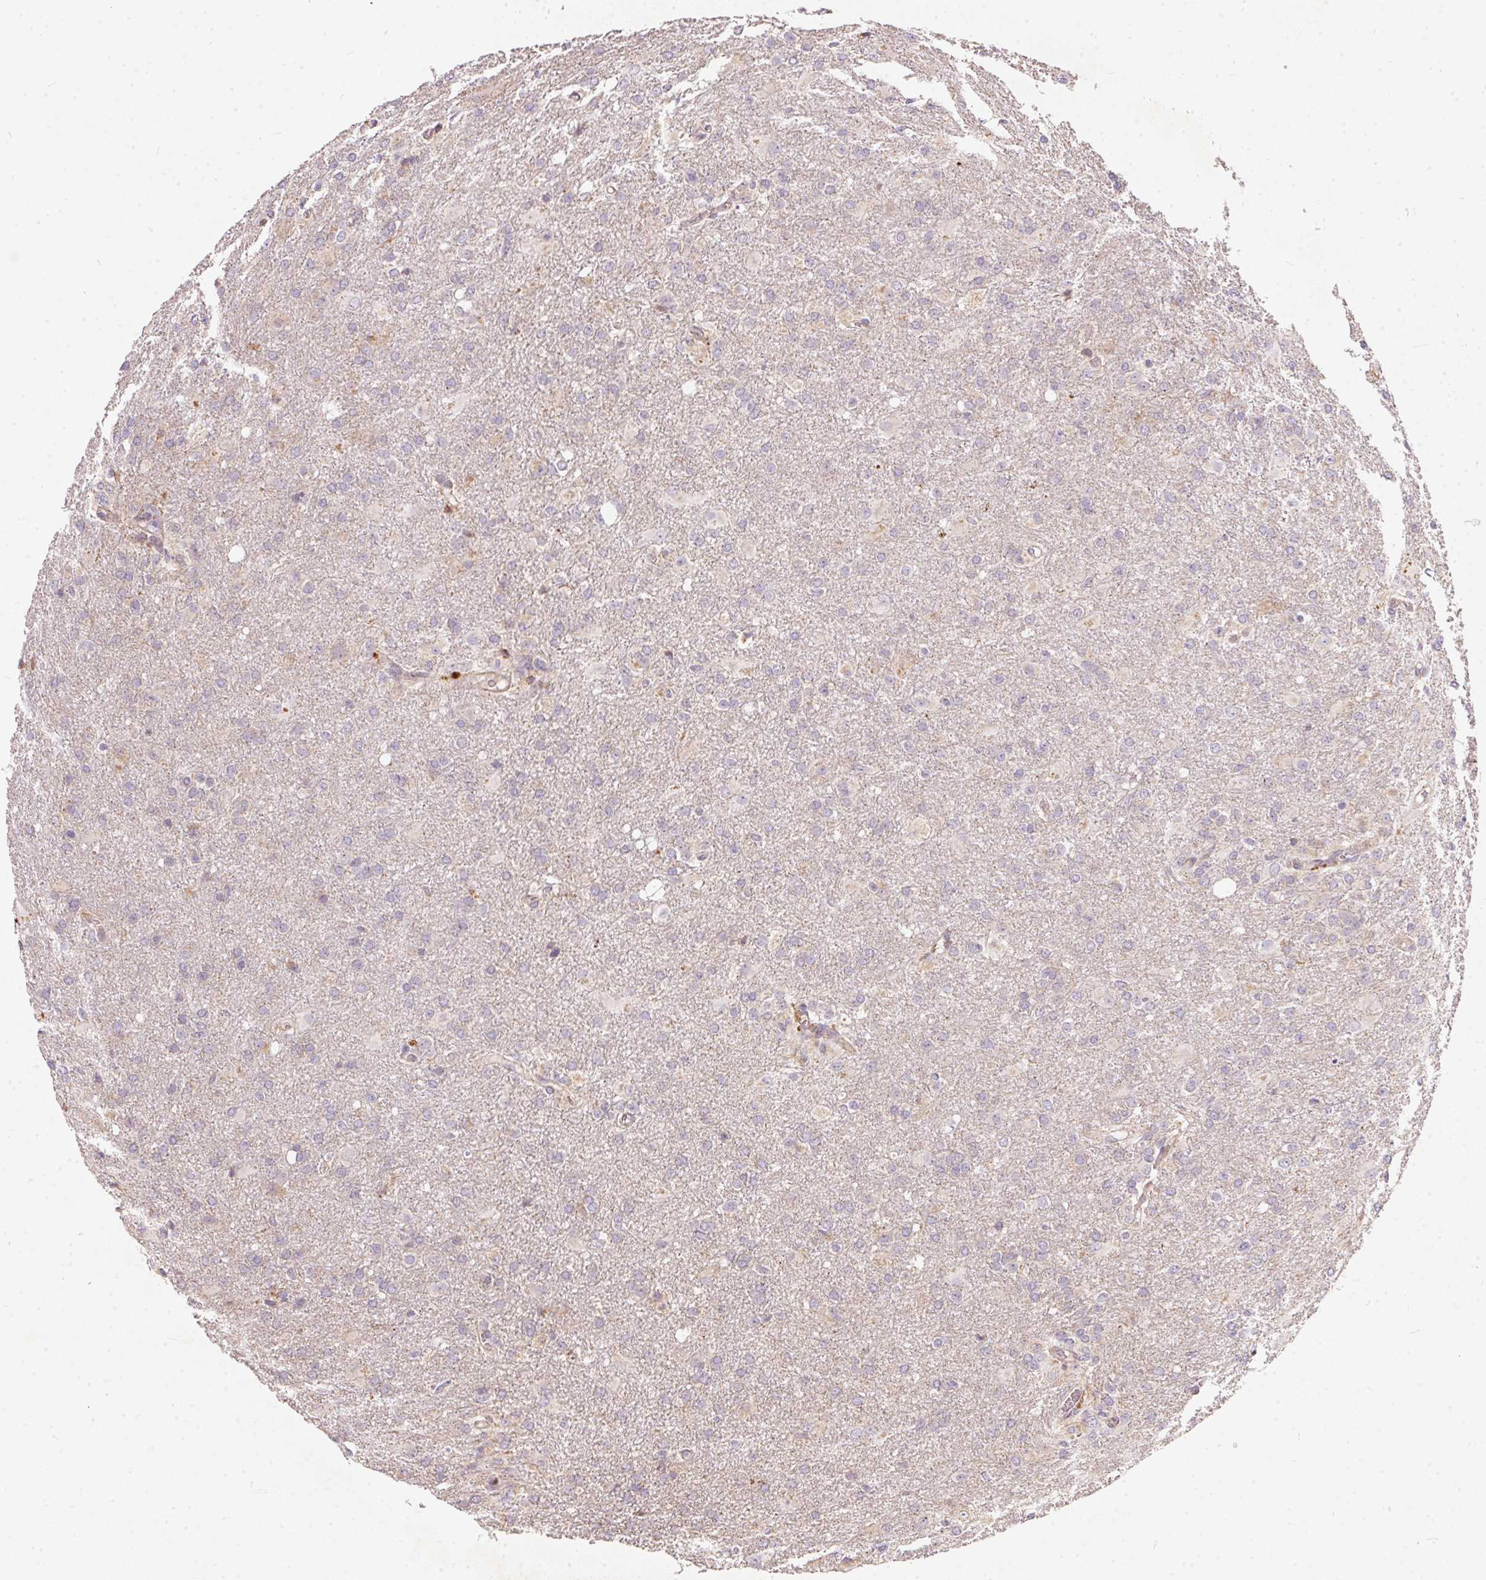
{"staining": {"intensity": "negative", "quantity": "none", "location": "none"}, "tissue": "glioma", "cell_type": "Tumor cells", "image_type": "cancer", "snomed": [{"axis": "morphology", "description": "Glioma, malignant, High grade"}, {"axis": "topography", "description": "Brain"}], "caption": "Tumor cells are negative for brown protein staining in glioma.", "gene": "VWA5B2", "patient": {"sex": "male", "age": 68}}